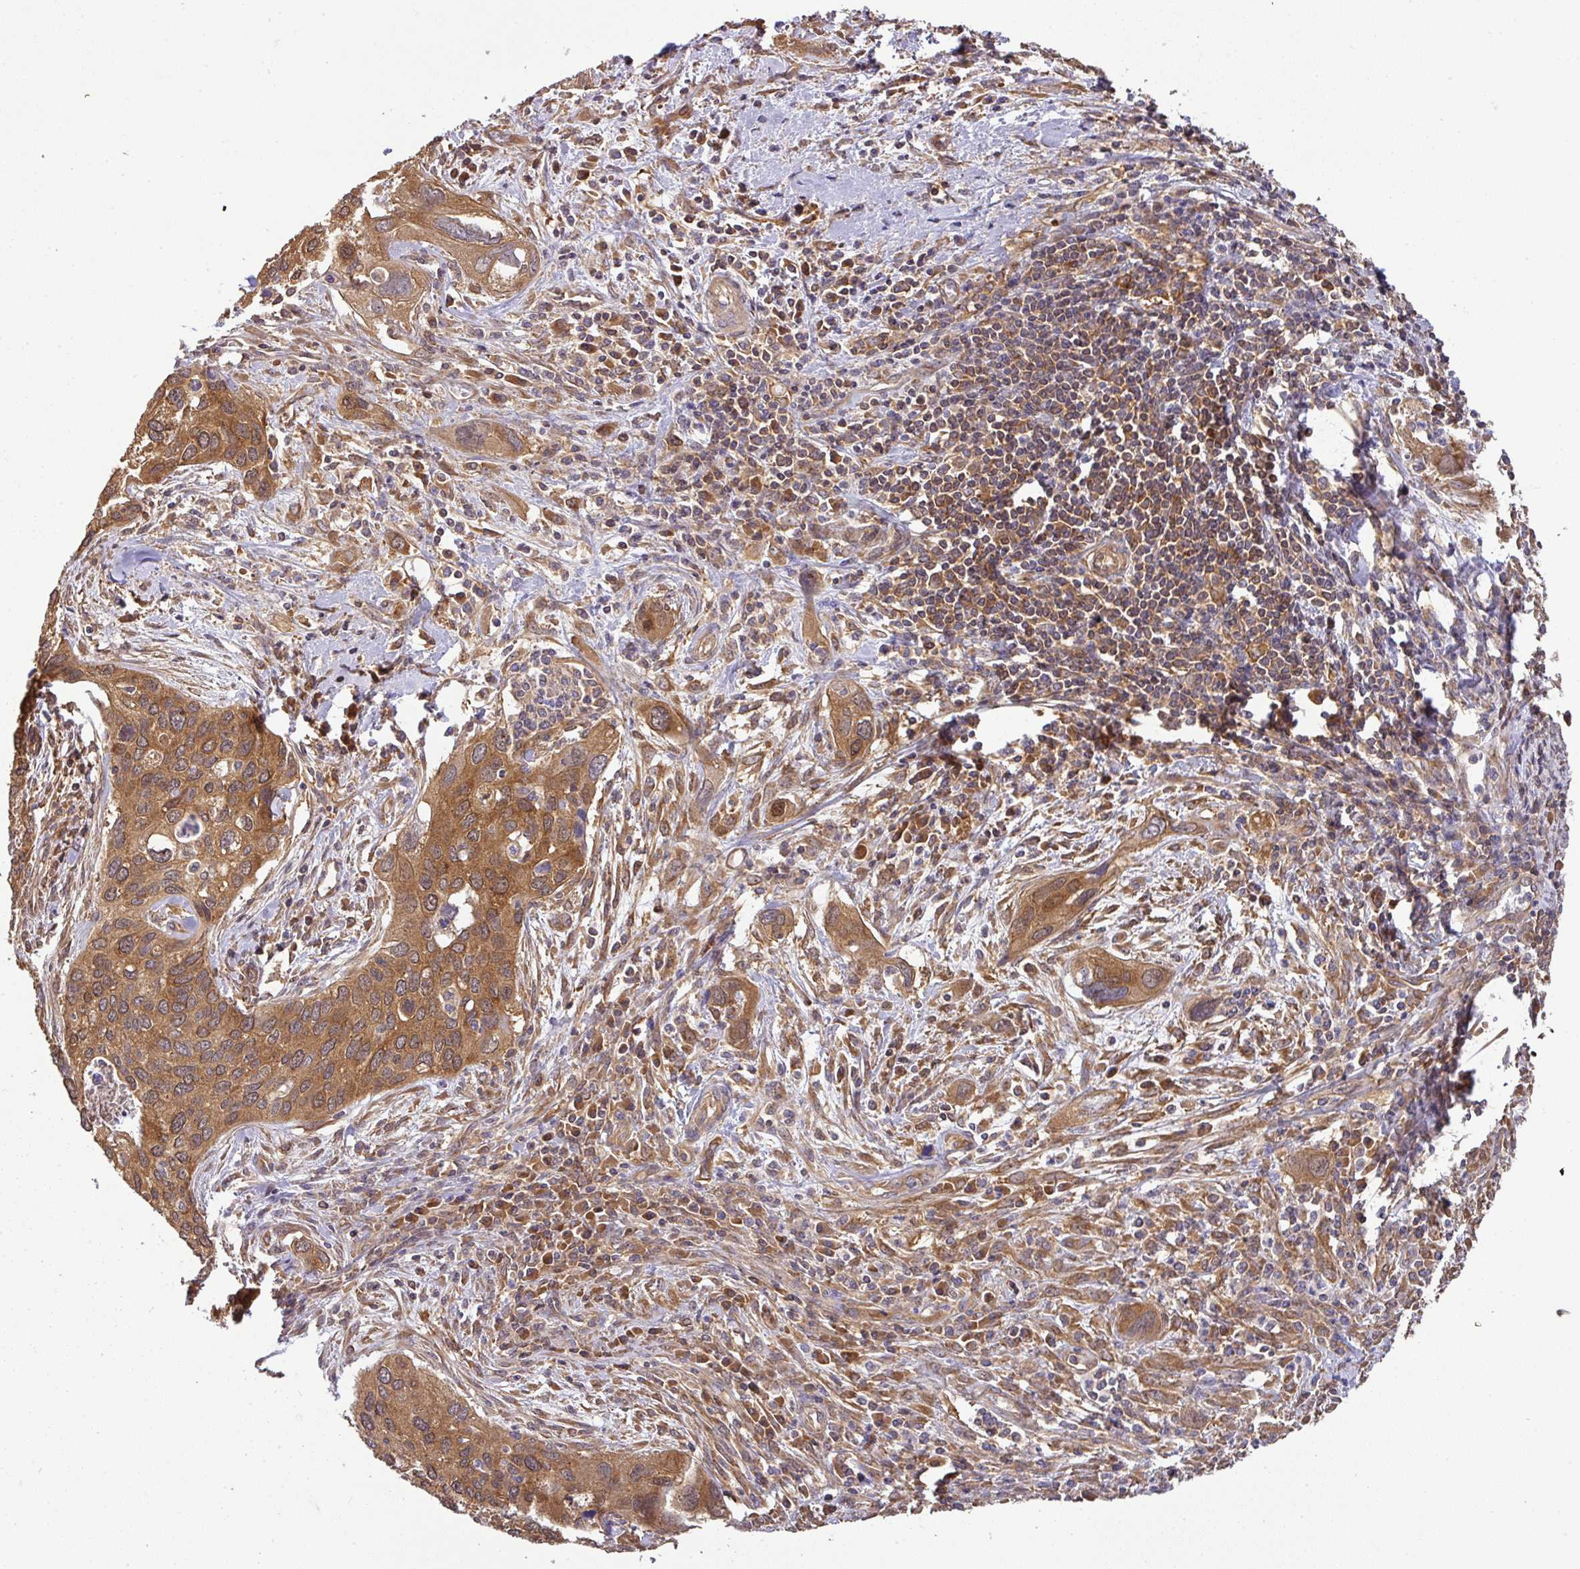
{"staining": {"intensity": "moderate", "quantity": ">75%", "location": "cytoplasmic/membranous"}, "tissue": "cervical cancer", "cell_type": "Tumor cells", "image_type": "cancer", "snomed": [{"axis": "morphology", "description": "Squamous cell carcinoma, NOS"}, {"axis": "topography", "description": "Cervix"}], "caption": "A brown stain labels moderate cytoplasmic/membranous expression of a protein in cervical squamous cell carcinoma tumor cells. The staining is performed using DAB brown chromogen to label protein expression. The nuclei are counter-stained blue using hematoxylin.", "gene": "GSPT1", "patient": {"sex": "female", "age": 55}}